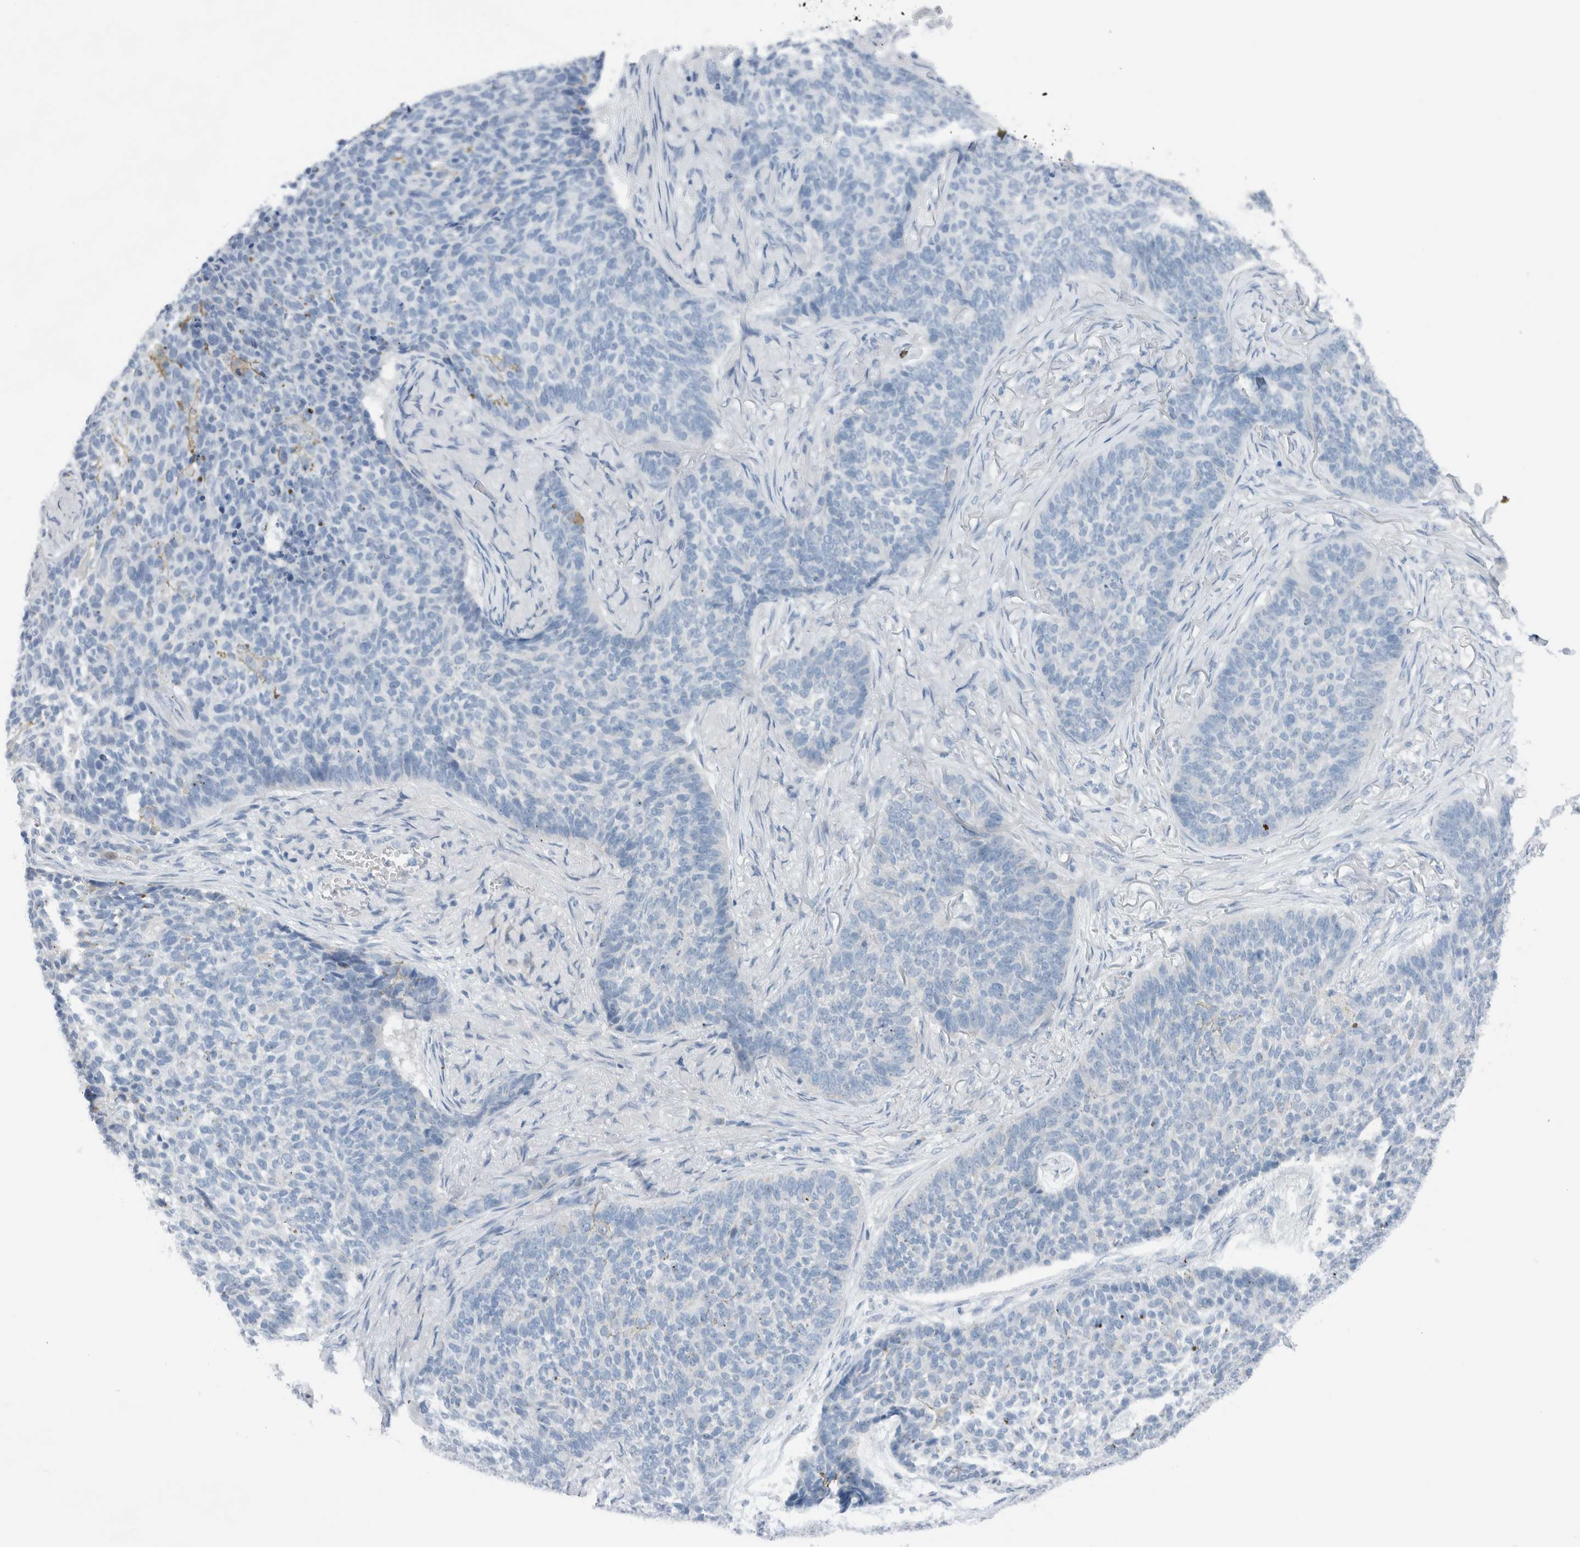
{"staining": {"intensity": "negative", "quantity": "none", "location": "none"}, "tissue": "skin cancer", "cell_type": "Tumor cells", "image_type": "cancer", "snomed": [{"axis": "morphology", "description": "Basal cell carcinoma"}, {"axis": "topography", "description": "Skin"}], "caption": "Protein analysis of skin cancer (basal cell carcinoma) shows no significant staining in tumor cells.", "gene": "DUOX1", "patient": {"sex": "male", "age": 85}}